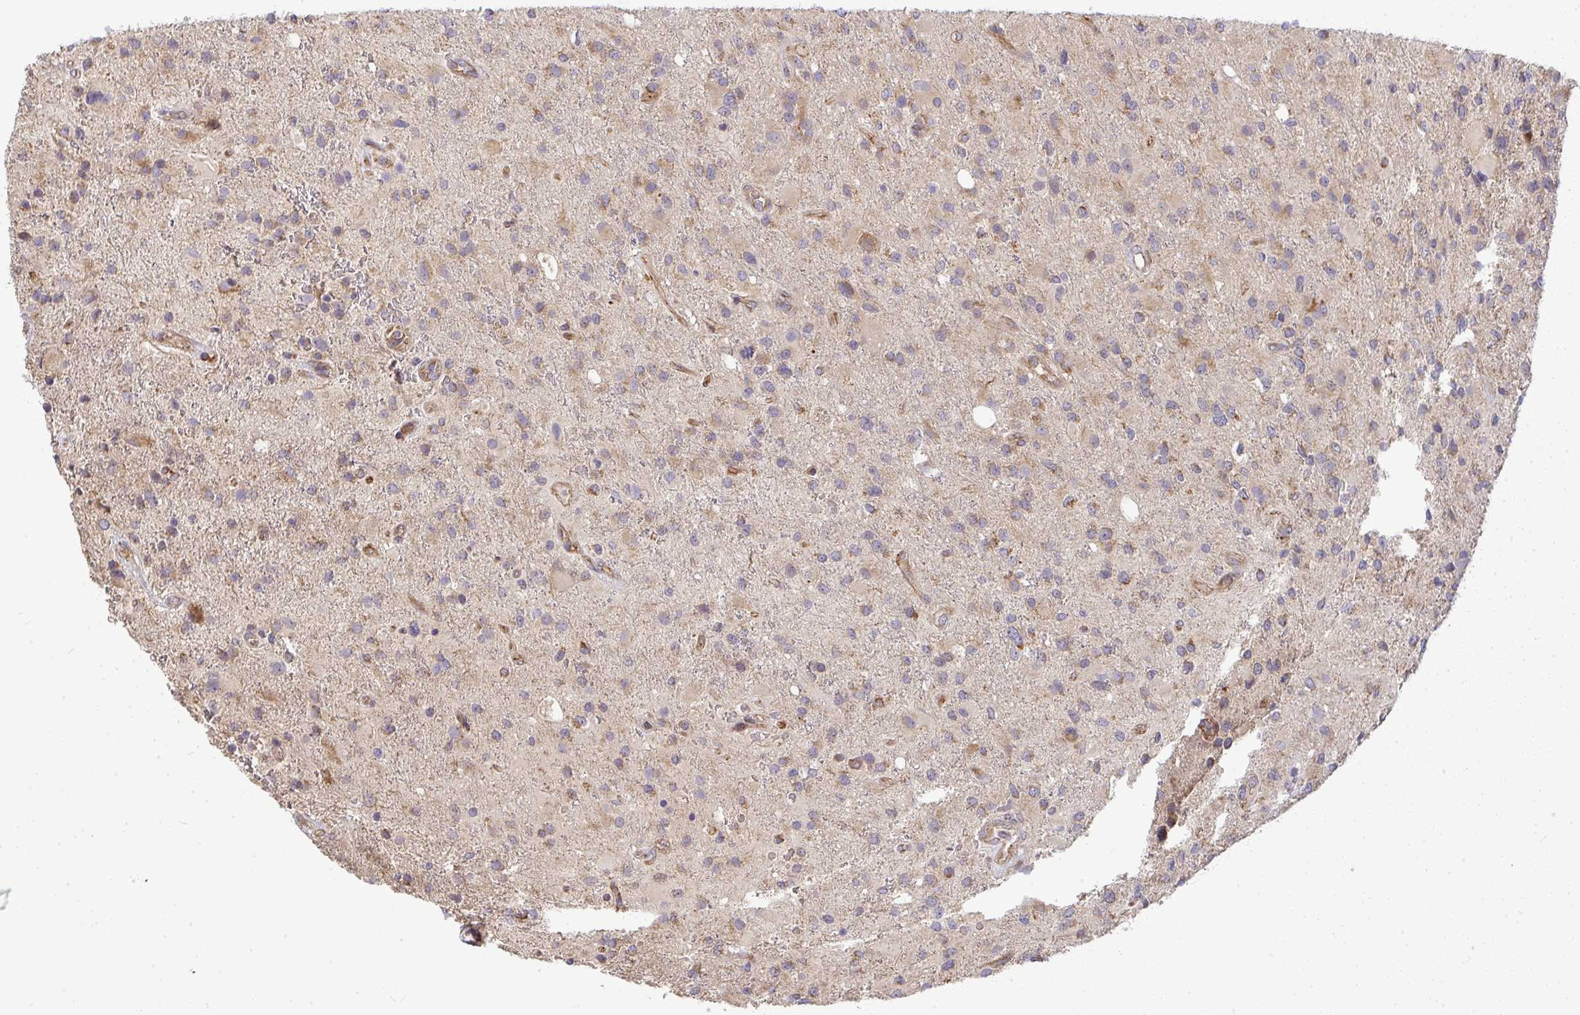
{"staining": {"intensity": "negative", "quantity": "none", "location": "none"}, "tissue": "glioma", "cell_type": "Tumor cells", "image_type": "cancer", "snomed": [{"axis": "morphology", "description": "Glioma, malignant, High grade"}, {"axis": "topography", "description": "Brain"}], "caption": "DAB immunohistochemical staining of human glioma exhibits no significant staining in tumor cells. Nuclei are stained in blue.", "gene": "B4GALT6", "patient": {"sex": "male", "age": 53}}